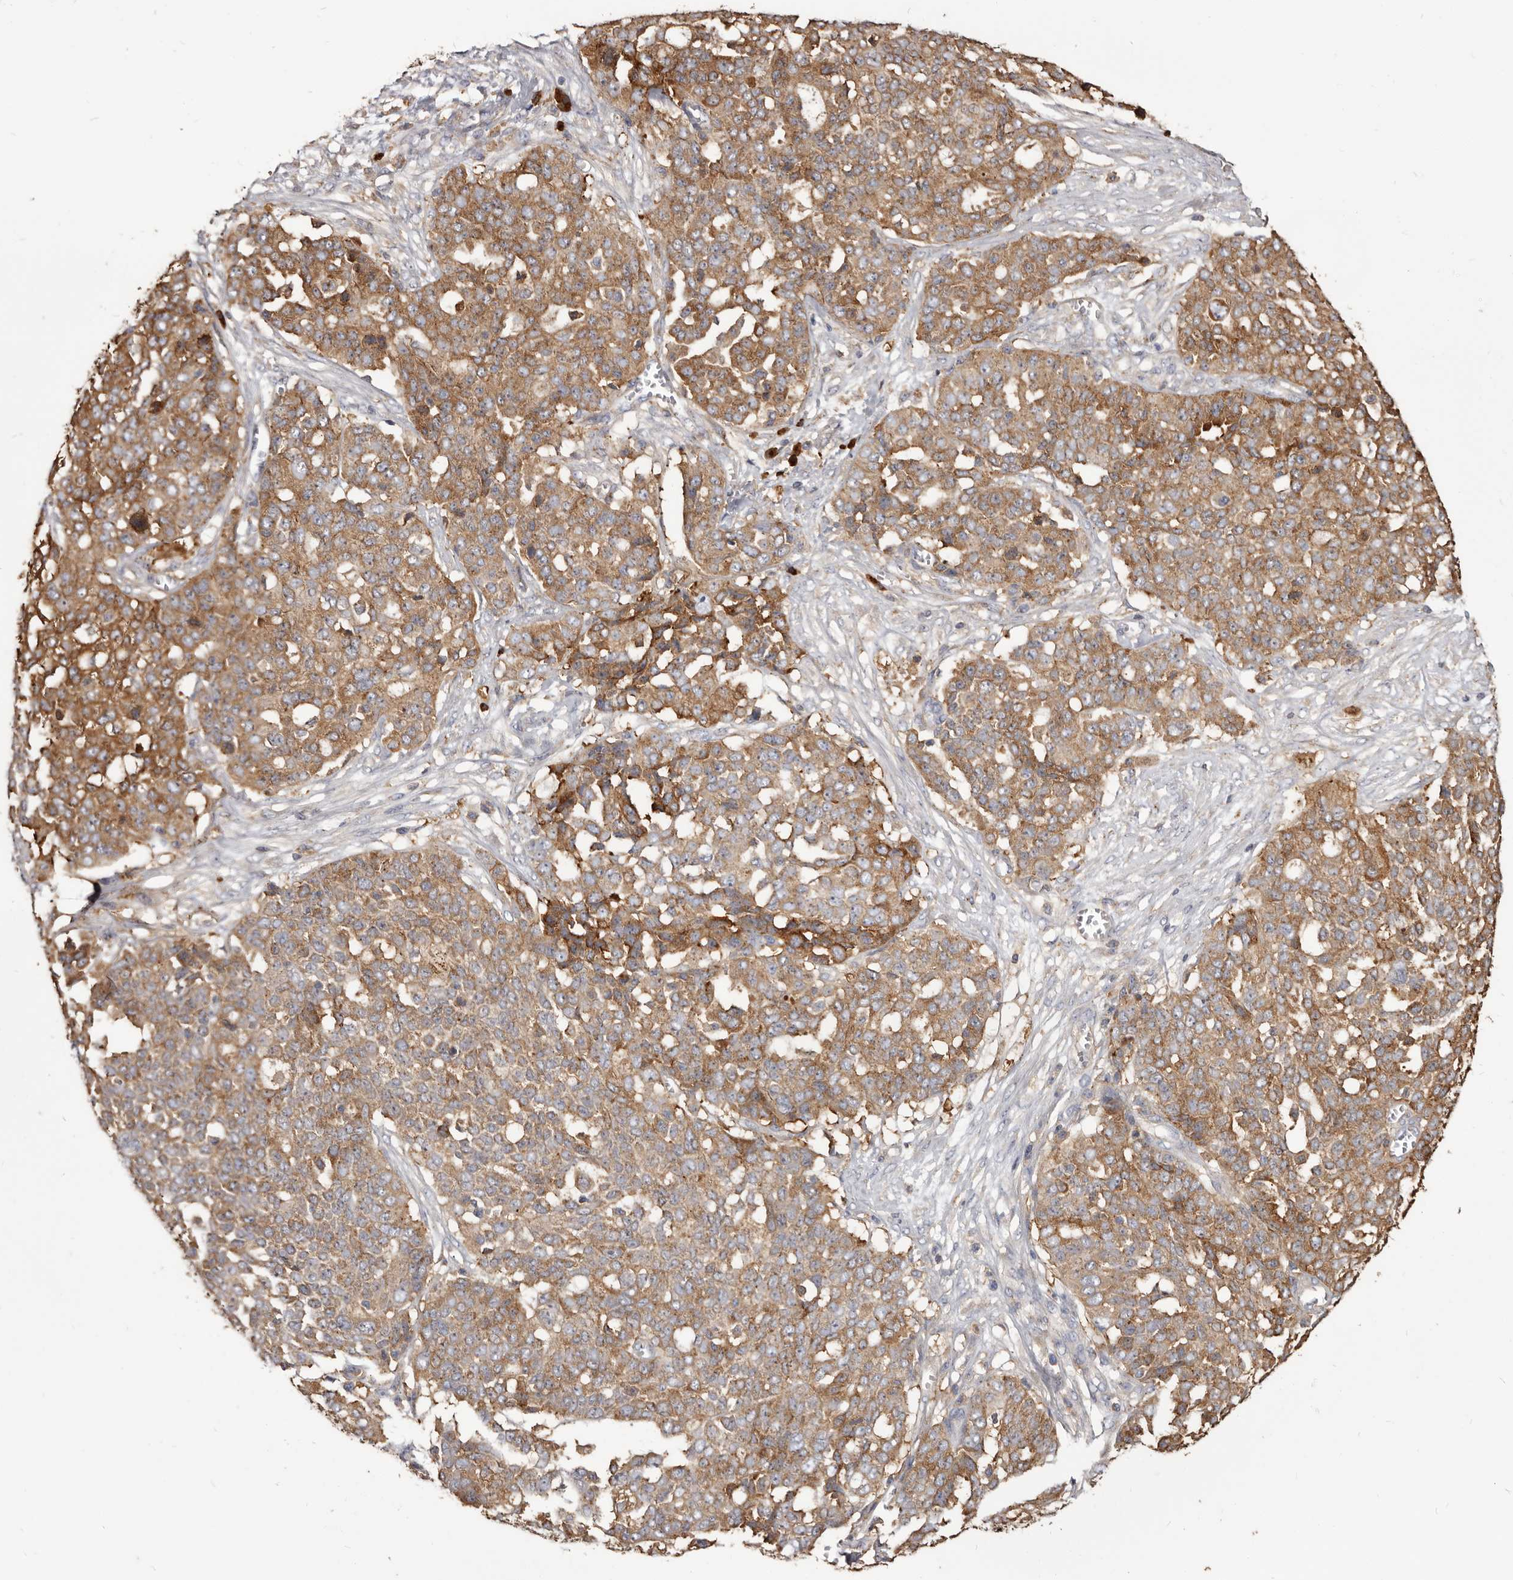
{"staining": {"intensity": "moderate", "quantity": ">75%", "location": "cytoplasmic/membranous"}, "tissue": "ovarian cancer", "cell_type": "Tumor cells", "image_type": "cancer", "snomed": [{"axis": "morphology", "description": "Cystadenocarcinoma, serous, NOS"}, {"axis": "topography", "description": "Soft tissue"}, {"axis": "topography", "description": "Ovary"}], "caption": "Protein expression analysis of human ovarian serous cystadenocarcinoma reveals moderate cytoplasmic/membranous staining in about >75% of tumor cells. The protein is shown in brown color, while the nuclei are stained blue.", "gene": "TPD52", "patient": {"sex": "female", "age": 57}}